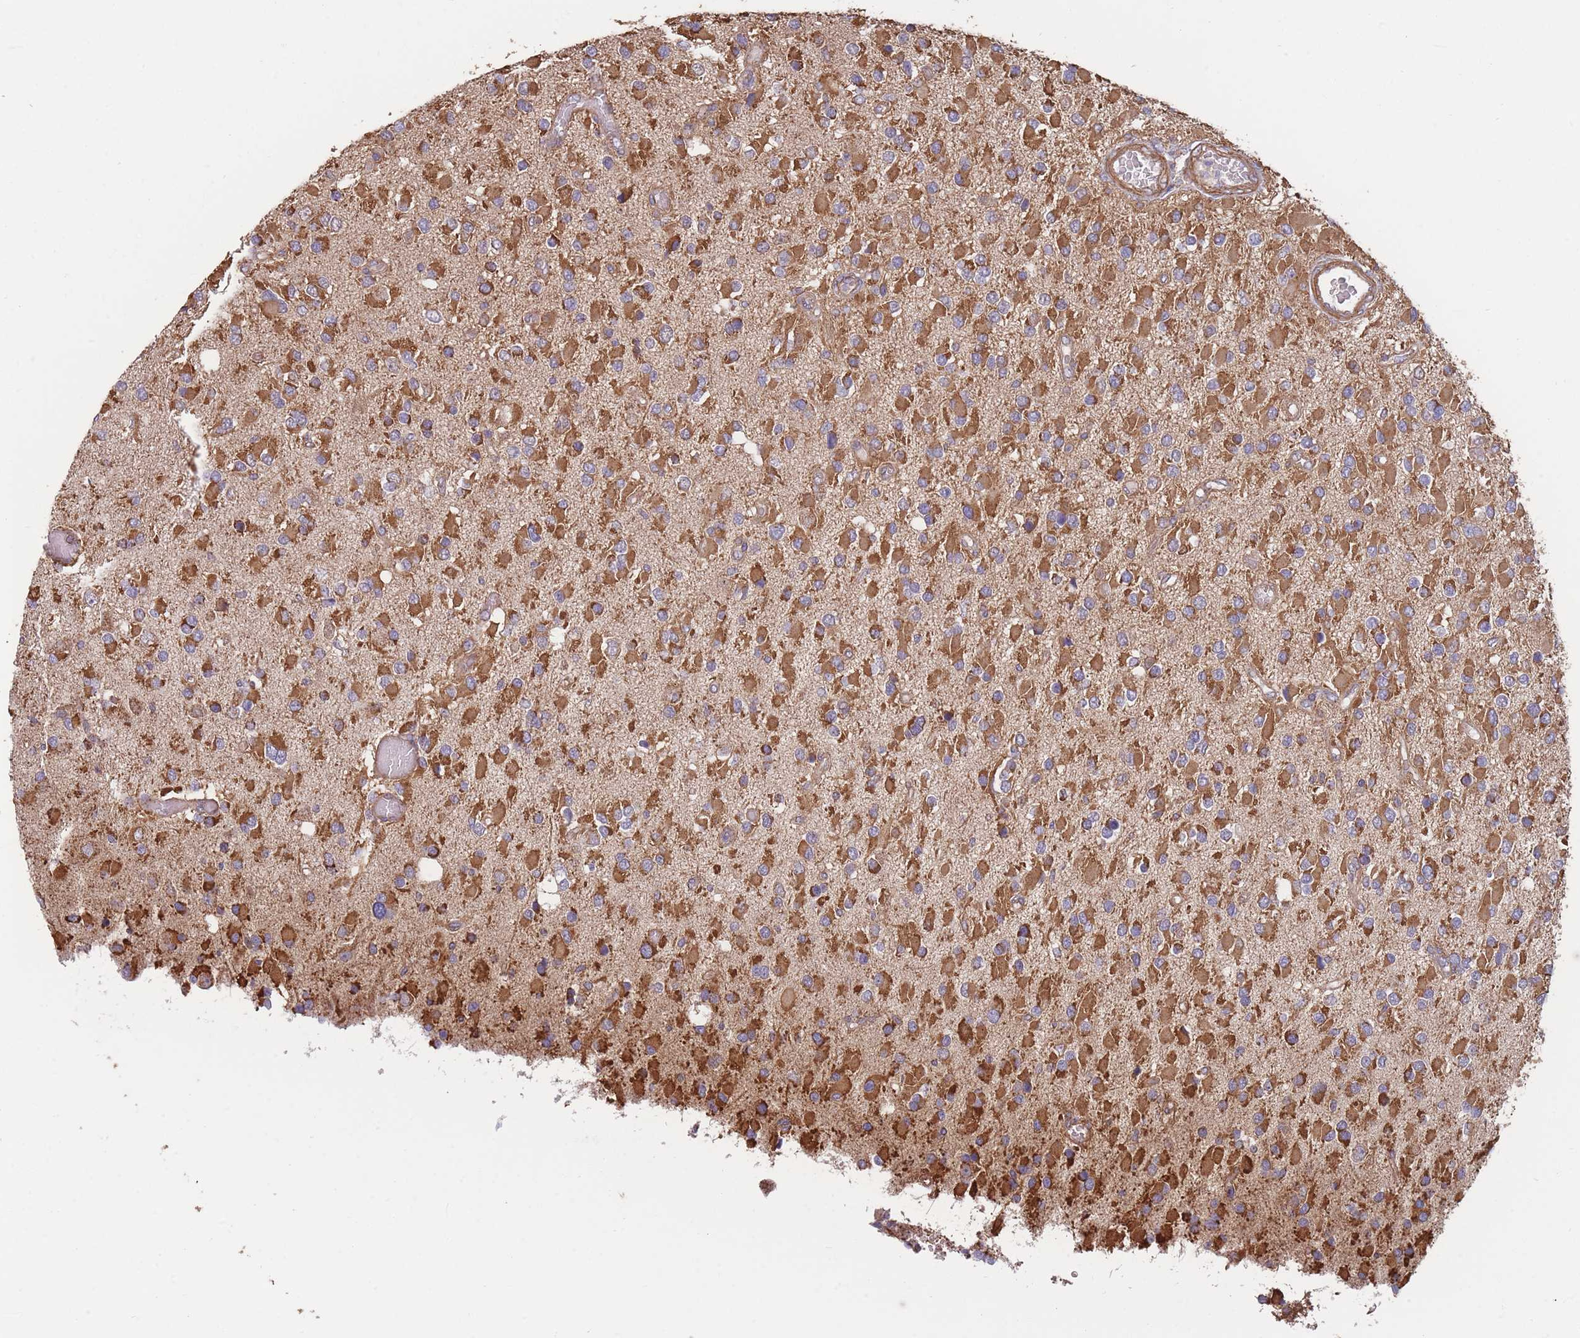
{"staining": {"intensity": "strong", "quantity": ">75%", "location": "cytoplasmic/membranous"}, "tissue": "glioma", "cell_type": "Tumor cells", "image_type": "cancer", "snomed": [{"axis": "morphology", "description": "Glioma, malignant, High grade"}, {"axis": "topography", "description": "Brain"}], "caption": "This histopathology image reveals high-grade glioma (malignant) stained with immunohistochemistry to label a protein in brown. The cytoplasmic/membranous of tumor cells show strong positivity for the protein. Nuclei are counter-stained blue.", "gene": "KIF16B", "patient": {"sex": "male", "age": 53}}